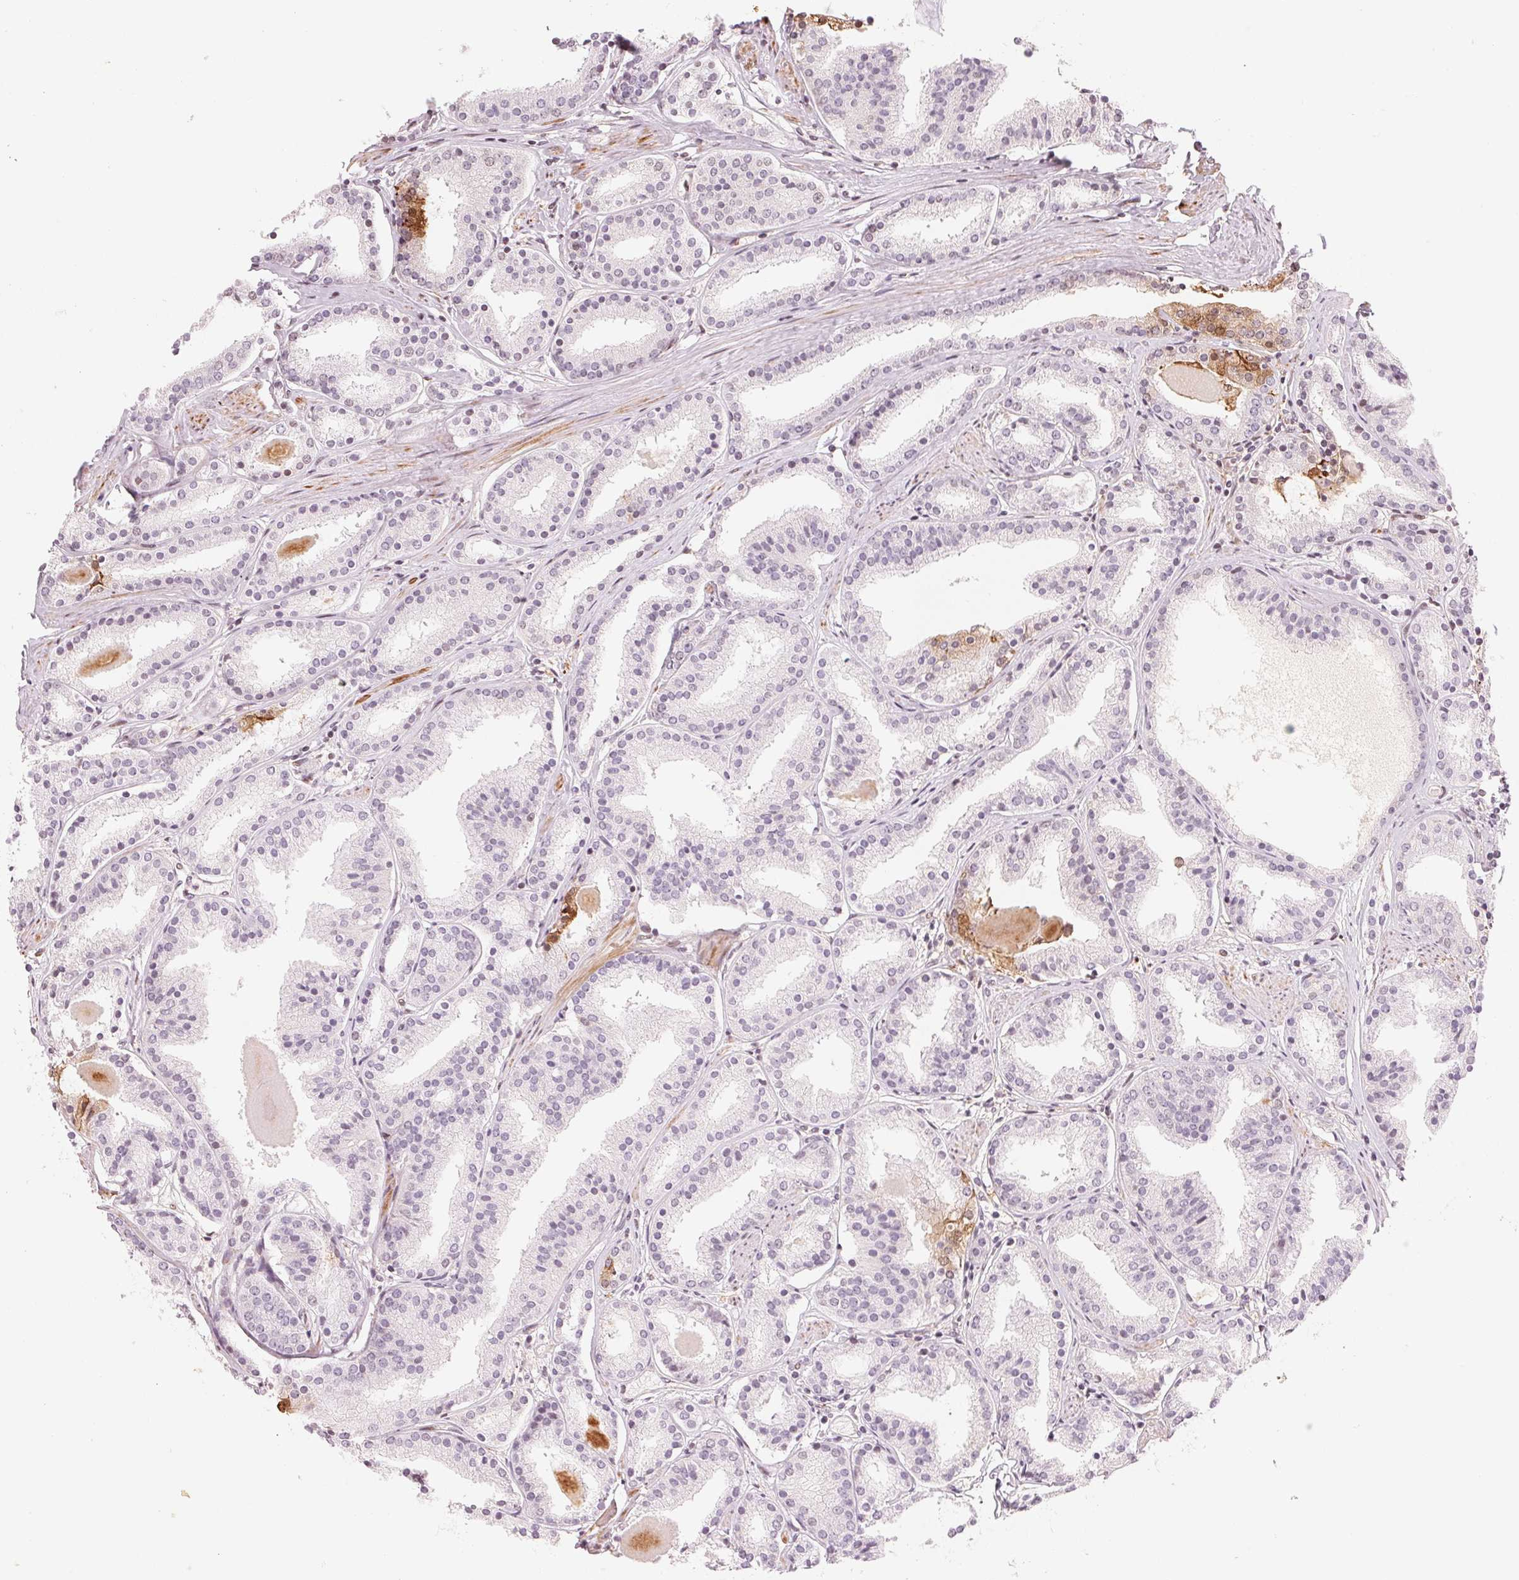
{"staining": {"intensity": "negative", "quantity": "none", "location": "none"}, "tissue": "prostate cancer", "cell_type": "Tumor cells", "image_type": "cancer", "snomed": [{"axis": "morphology", "description": "Adenocarcinoma, High grade"}, {"axis": "topography", "description": "Prostate"}], "caption": "There is no significant staining in tumor cells of prostate cancer (high-grade adenocarcinoma).", "gene": "SLC17A4", "patient": {"sex": "male", "age": 63}}